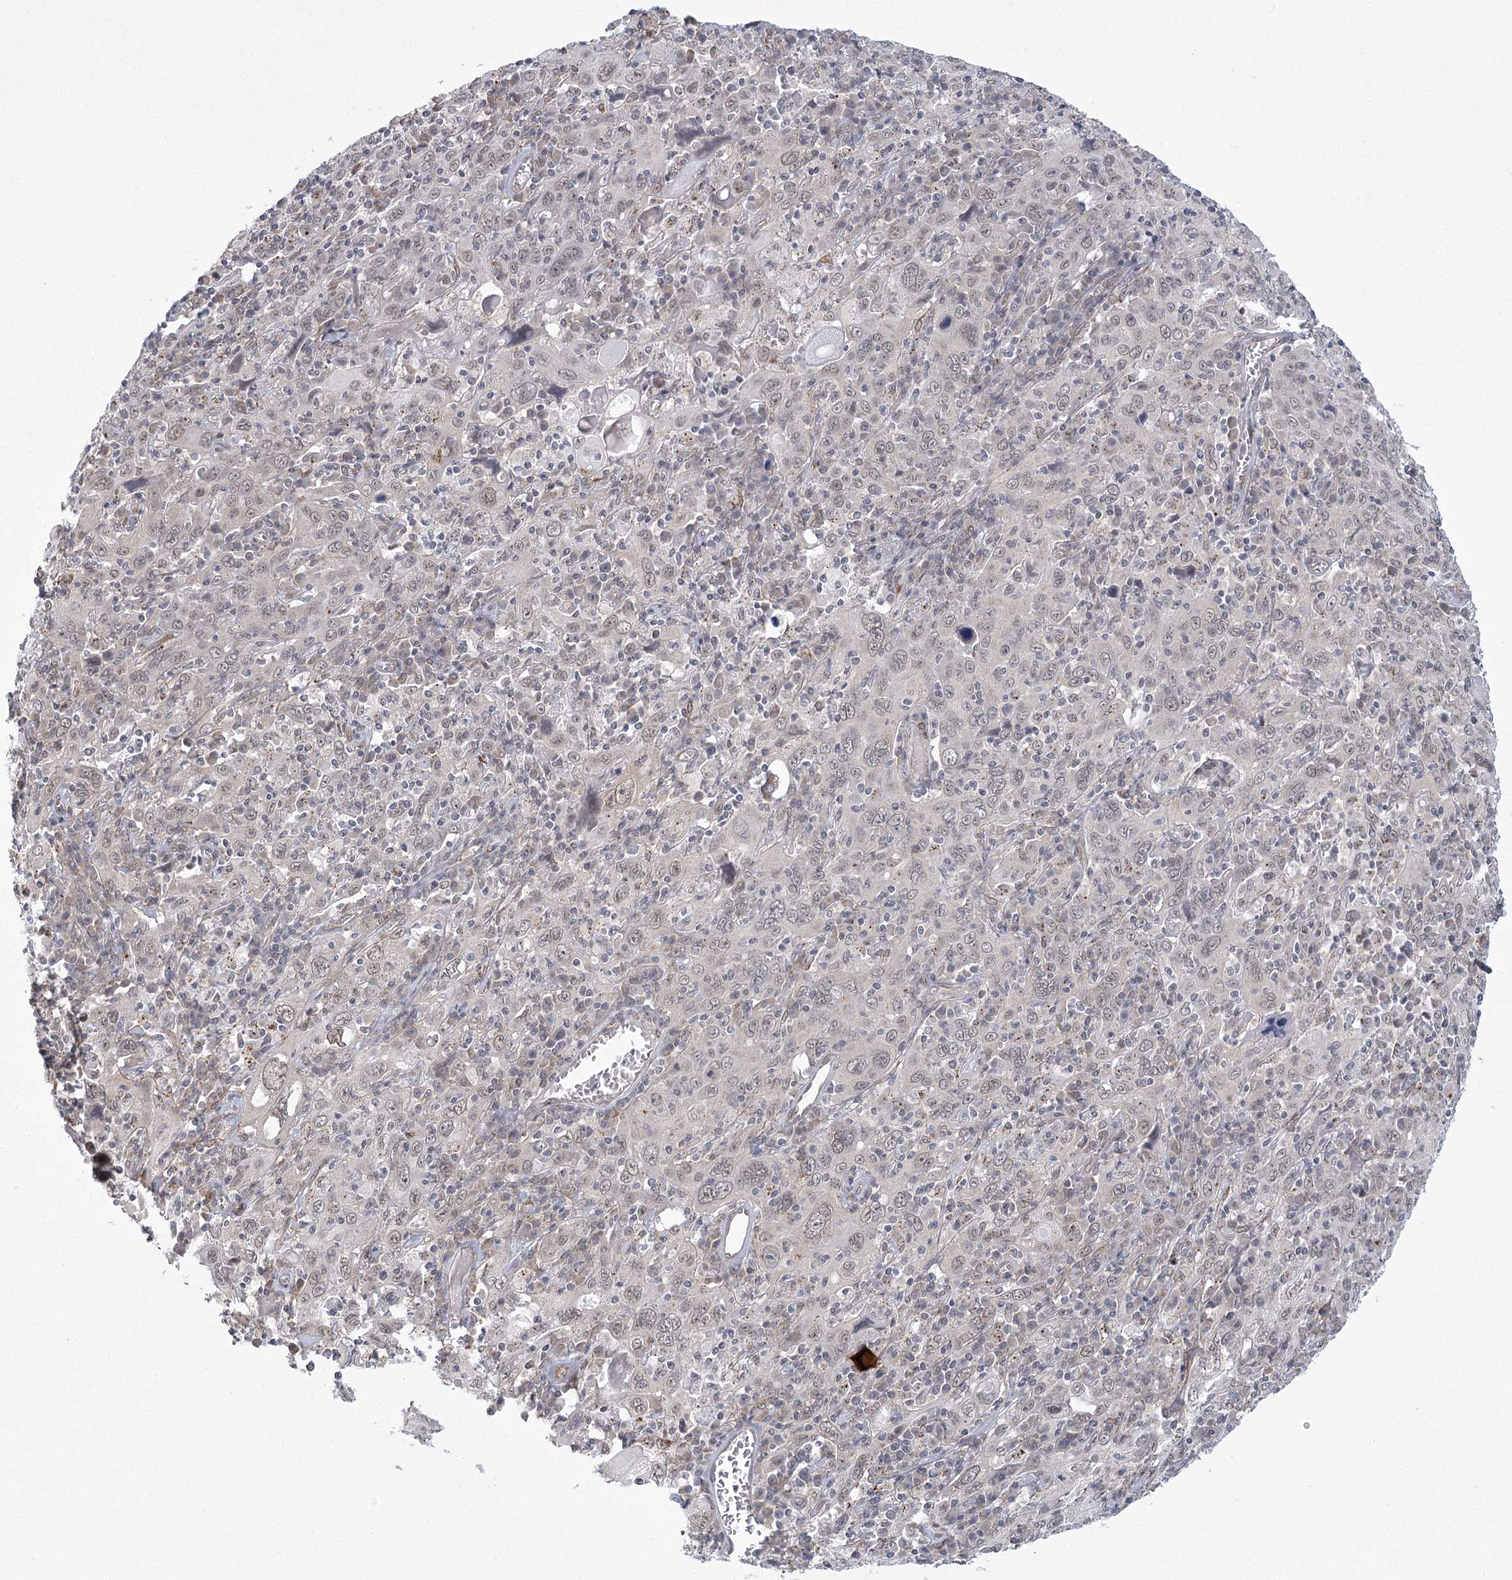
{"staining": {"intensity": "negative", "quantity": "none", "location": "none"}, "tissue": "cervical cancer", "cell_type": "Tumor cells", "image_type": "cancer", "snomed": [{"axis": "morphology", "description": "Squamous cell carcinoma, NOS"}, {"axis": "topography", "description": "Cervix"}], "caption": "Immunohistochemistry (IHC) histopathology image of squamous cell carcinoma (cervical) stained for a protein (brown), which shows no positivity in tumor cells.", "gene": "MED28", "patient": {"sex": "female", "age": 46}}